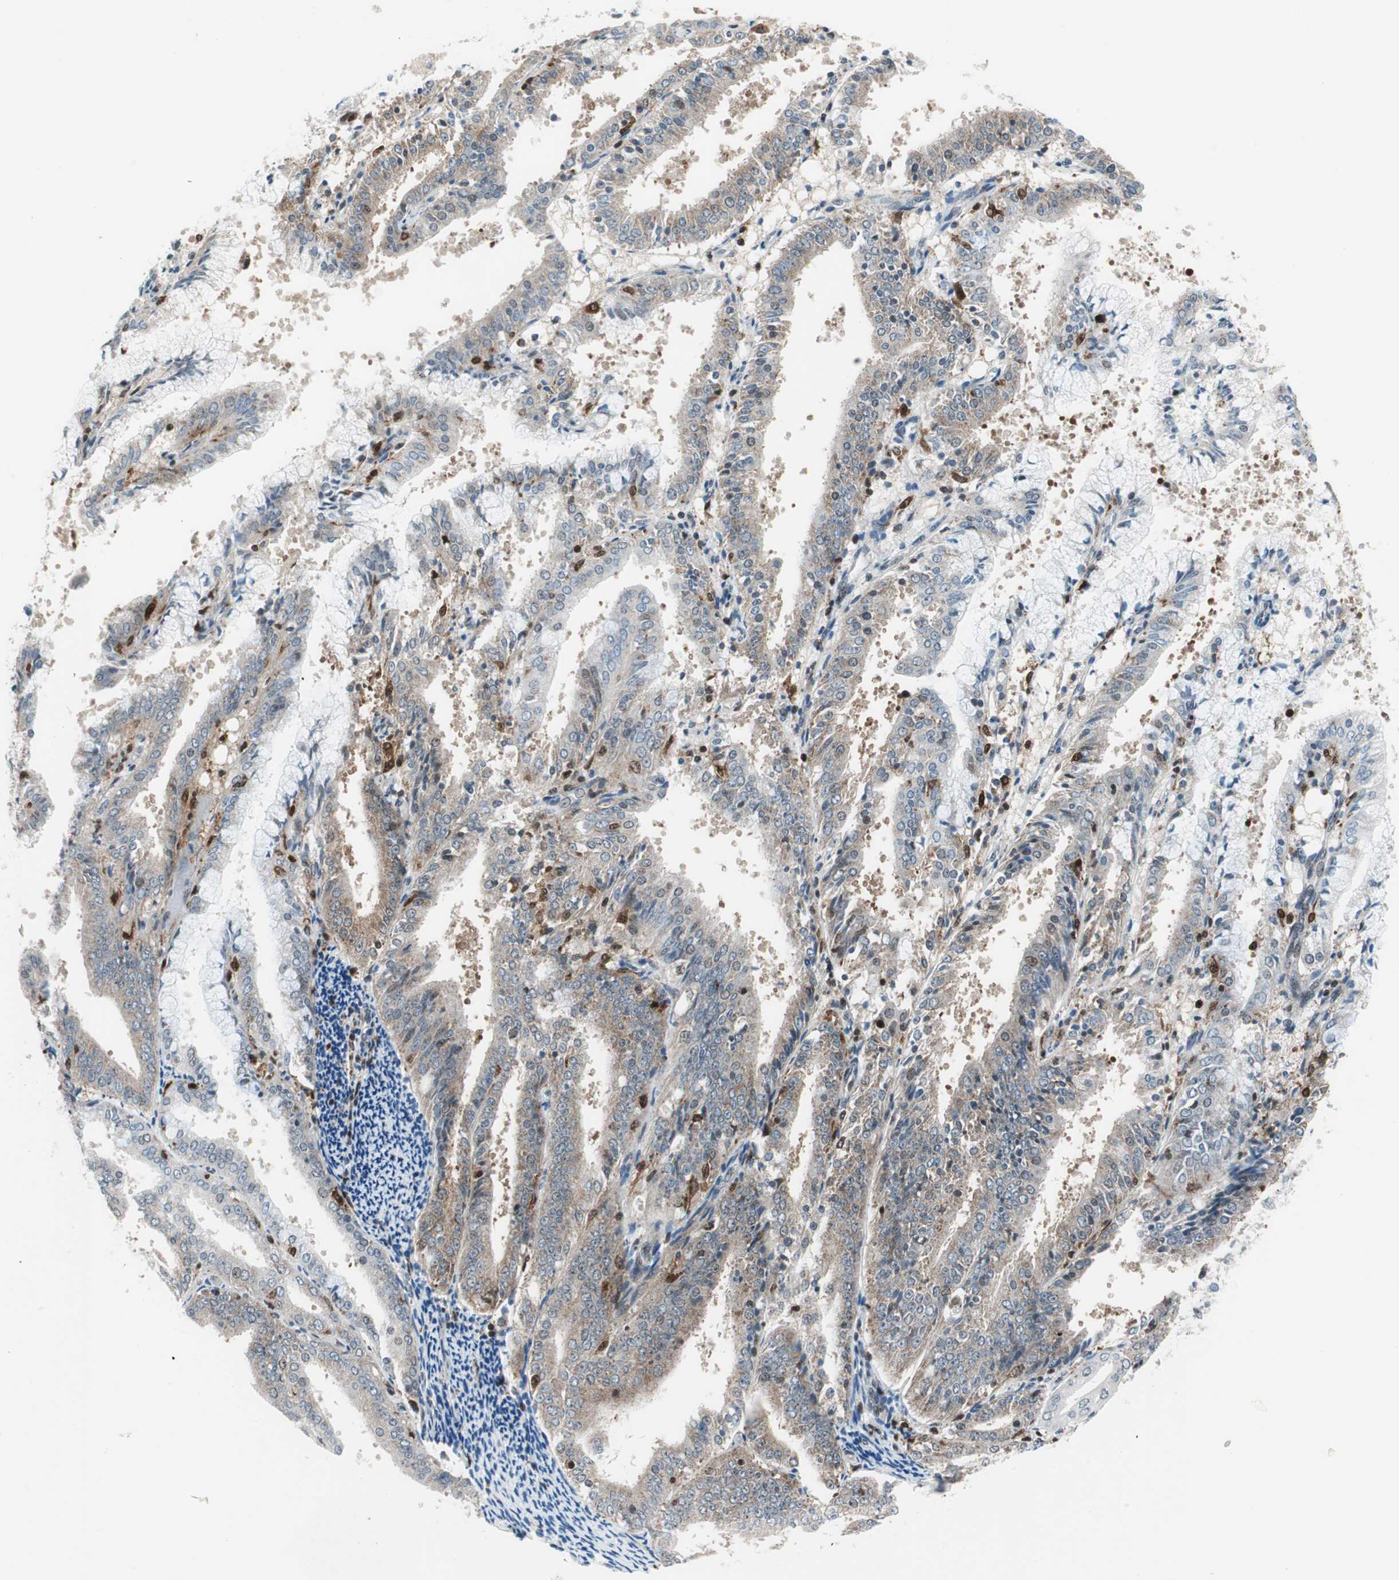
{"staining": {"intensity": "moderate", "quantity": "25%-75%", "location": "cytoplasmic/membranous"}, "tissue": "endometrial cancer", "cell_type": "Tumor cells", "image_type": "cancer", "snomed": [{"axis": "morphology", "description": "Adenocarcinoma, NOS"}, {"axis": "topography", "description": "Endometrium"}], "caption": "Brown immunohistochemical staining in human adenocarcinoma (endometrial) exhibits moderate cytoplasmic/membranous staining in about 25%-75% of tumor cells.", "gene": "RGS10", "patient": {"sex": "female", "age": 63}}